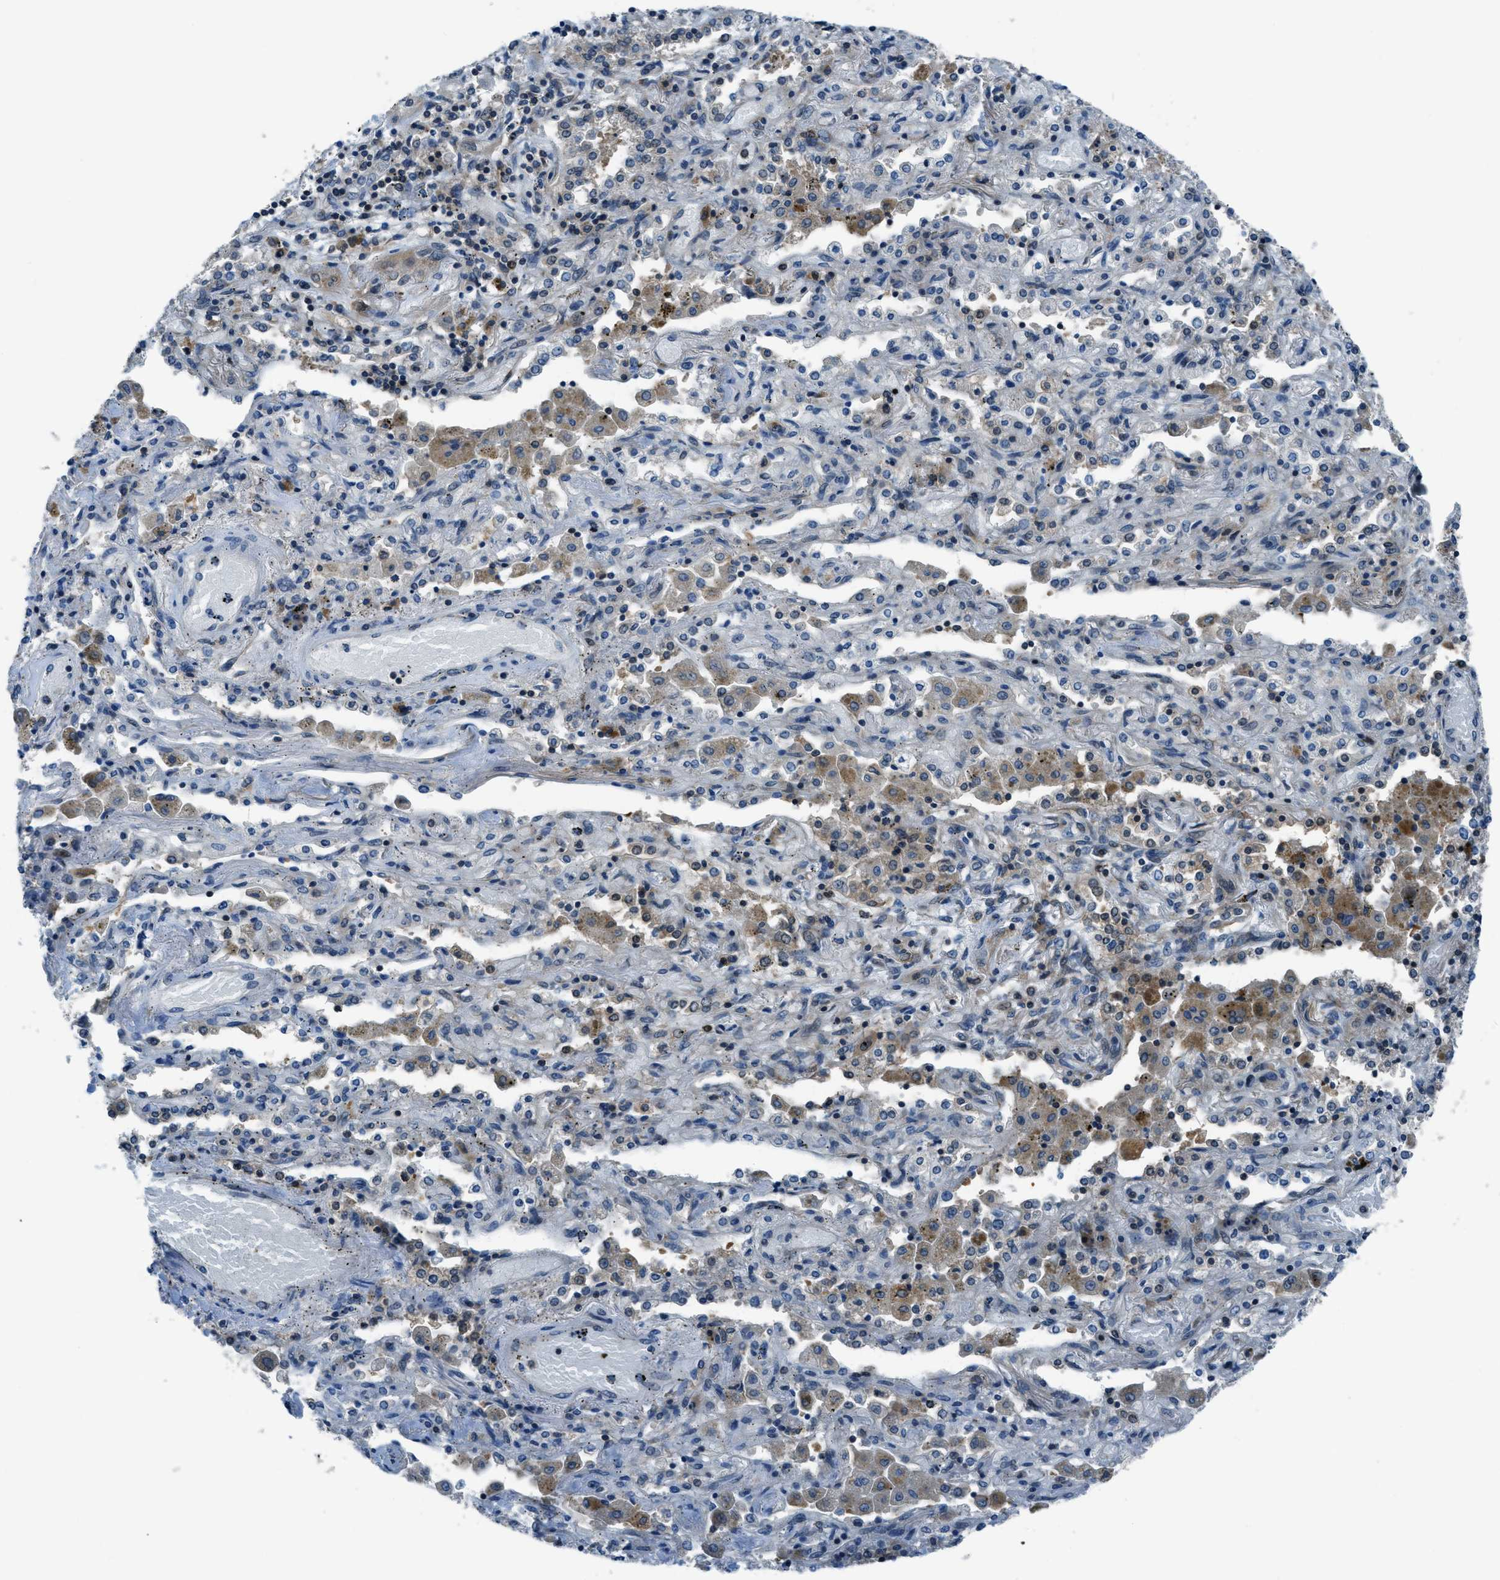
{"staining": {"intensity": "negative", "quantity": "none", "location": "none"}, "tissue": "lung cancer", "cell_type": "Tumor cells", "image_type": "cancer", "snomed": [{"axis": "morphology", "description": "Squamous cell carcinoma, NOS"}, {"axis": "topography", "description": "Lung"}], "caption": "Immunohistochemical staining of human squamous cell carcinoma (lung) exhibits no significant positivity in tumor cells. Brightfield microscopy of immunohistochemistry stained with DAB (3,3'-diaminobenzidine) (brown) and hematoxylin (blue), captured at high magnification.", "gene": "ARFGAP2", "patient": {"sex": "female", "age": 47}}